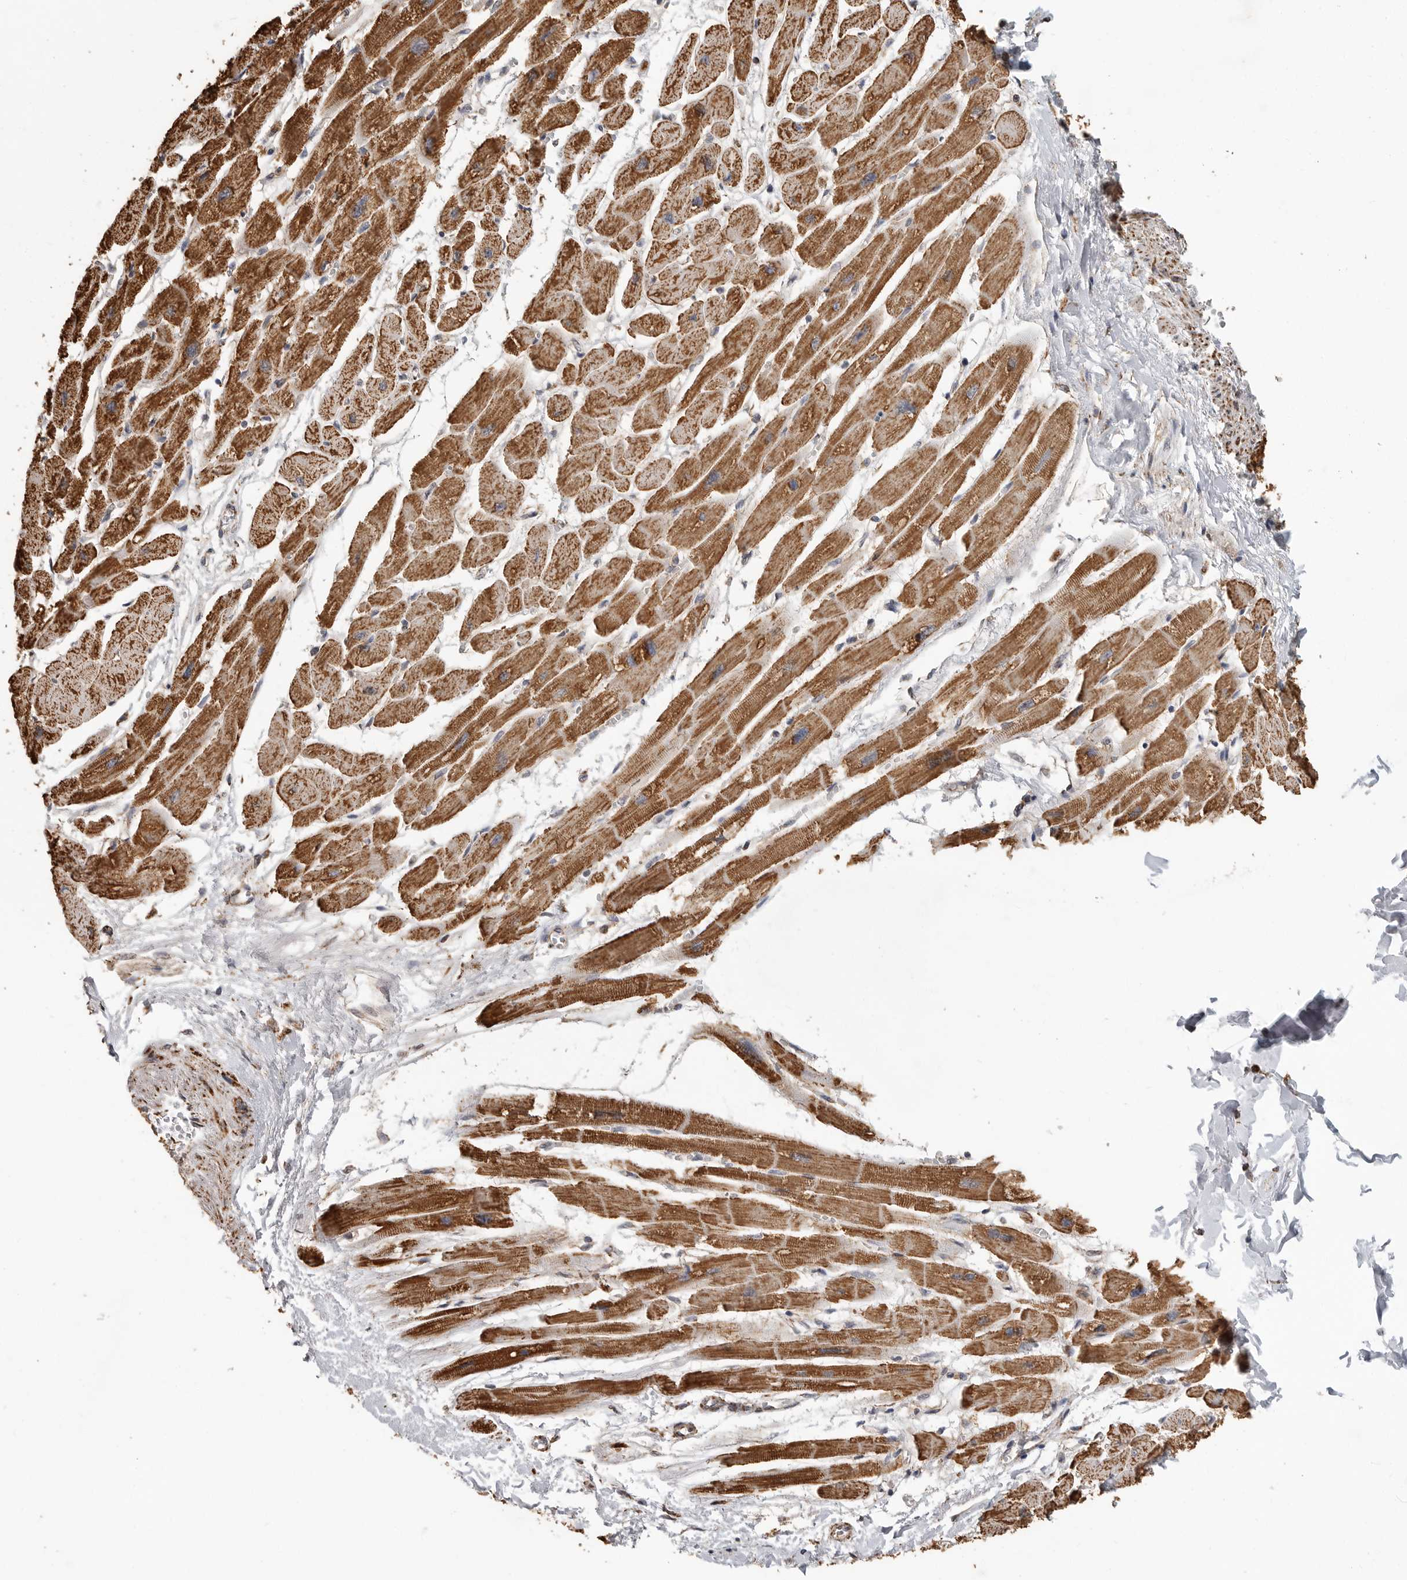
{"staining": {"intensity": "strong", "quantity": ">75%", "location": "cytoplasmic/membranous"}, "tissue": "heart muscle", "cell_type": "Cardiomyocytes", "image_type": "normal", "snomed": [{"axis": "morphology", "description": "Normal tissue, NOS"}, {"axis": "topography", "description": "Heart"}], "caption": "High-magnification brightfield microscopy of benign heart muscle stained with DAB (brown) and counterstained with hematoxylin (blue). cardiomyocytes exhibit strong cytoplasmic/membranous positivity is identified in about>75% of cells.", "gene": "GCNT2", "patient": {"sex": "female", "age": 54}}